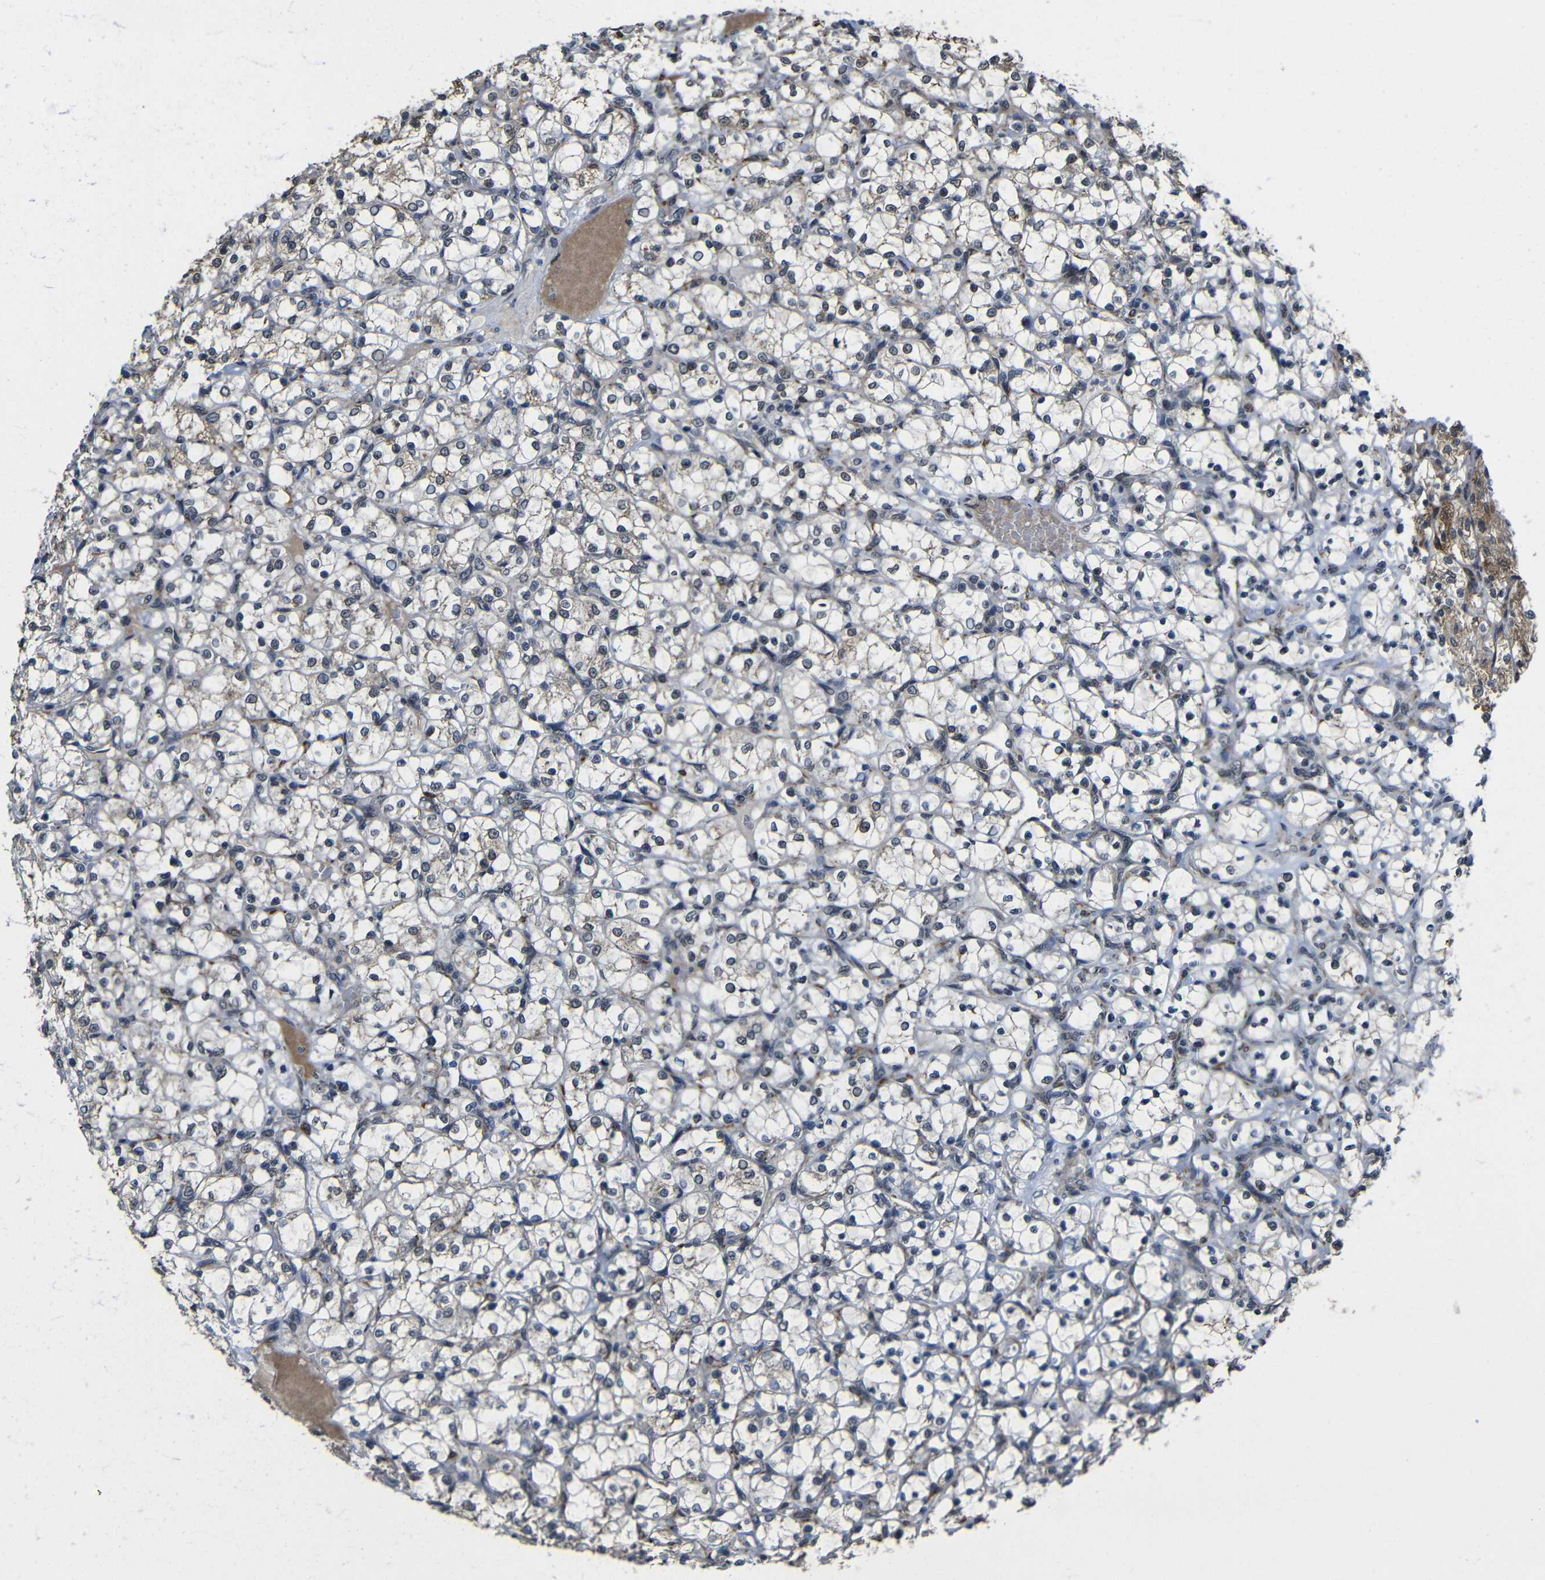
{"staining": {"intensity": "weak", "quantity": "<25%", "location": "cytoplasmic/membranous"}, "tissue": "renal cancer", "cell_type": "Tumor cells", "image_type": "cancer", "snomed": [{"axis": "morphology", "description": "Adenocarcinoma, NOS"}, {"axis": "topography", "description": "Kidney"}], "caption": "Image shows no significant protein positivity in tumor cells of renal cancer (adenocarcinoma). The staining was performed using DAB (3,3'-diaminobenzidine) to visualize the protein expression in brown, while the nuclei were stained in blue with hematoxylin (Magnification: 20x).", "gene": "FAM172A", "patient": {"sex": "female", "age": 69}}